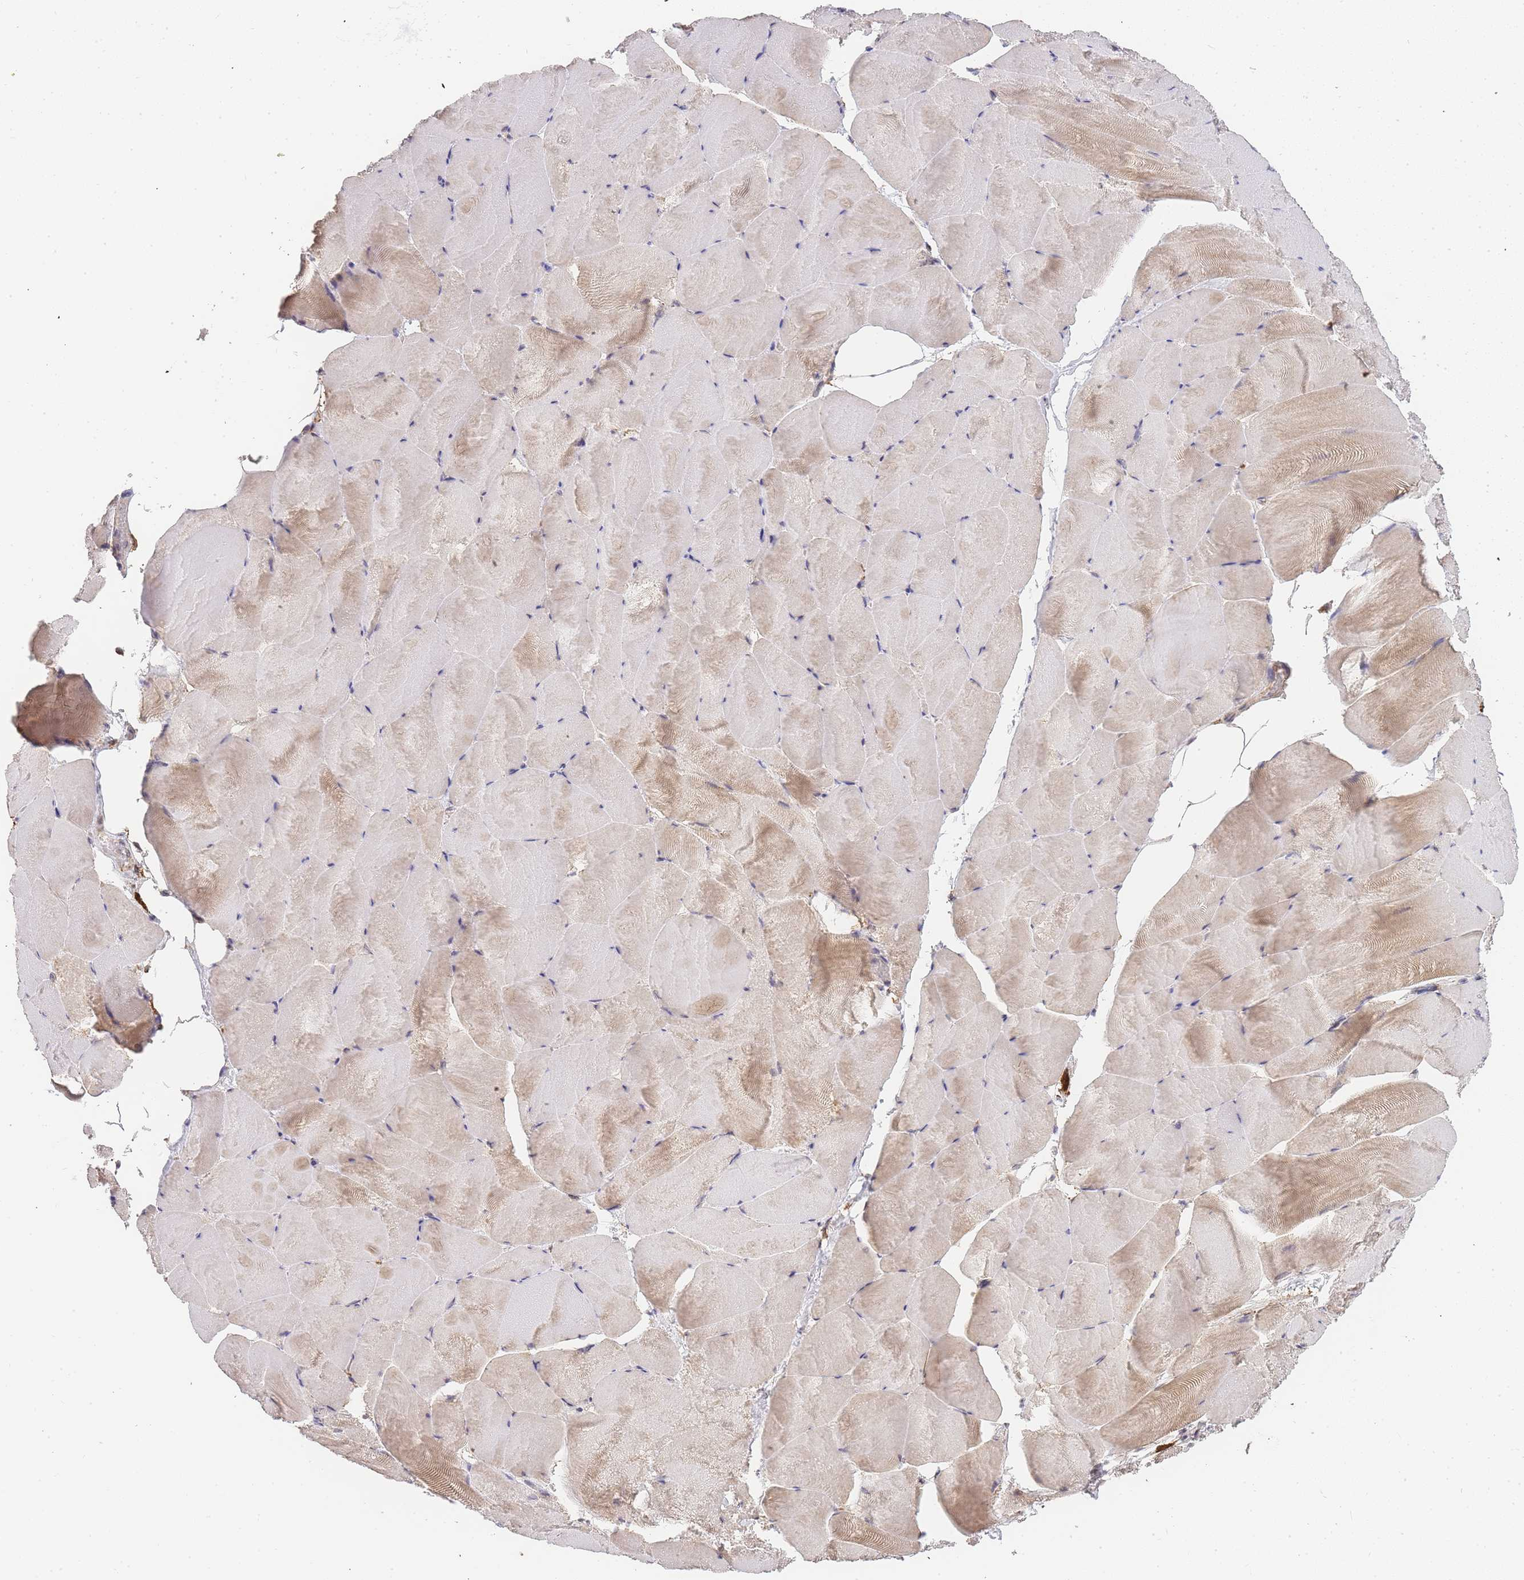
{"staining": {"intensity": "moderate", "quantity": "<25%", "location": "cytoplasmic/membranous"}, "tissue": "skeletal muscle", "cell_type": "Myocytes", "image_type": "normal", "snomed": [{"axis": "morphology", "description": "Normal tissue, NOS"}, {"axis": "topography", "description": "Skeletal muscle"}], "caption": "Immunohistochemistry photomicrograph of benign skeletal muscle stained for a protein (brown), which exhibits low levels of moderate cytoplasmic/membranous staining in approximately <25% of myocytes.", "gene": "ADCY9", "patient": {"sex": "female", "age": 64}}